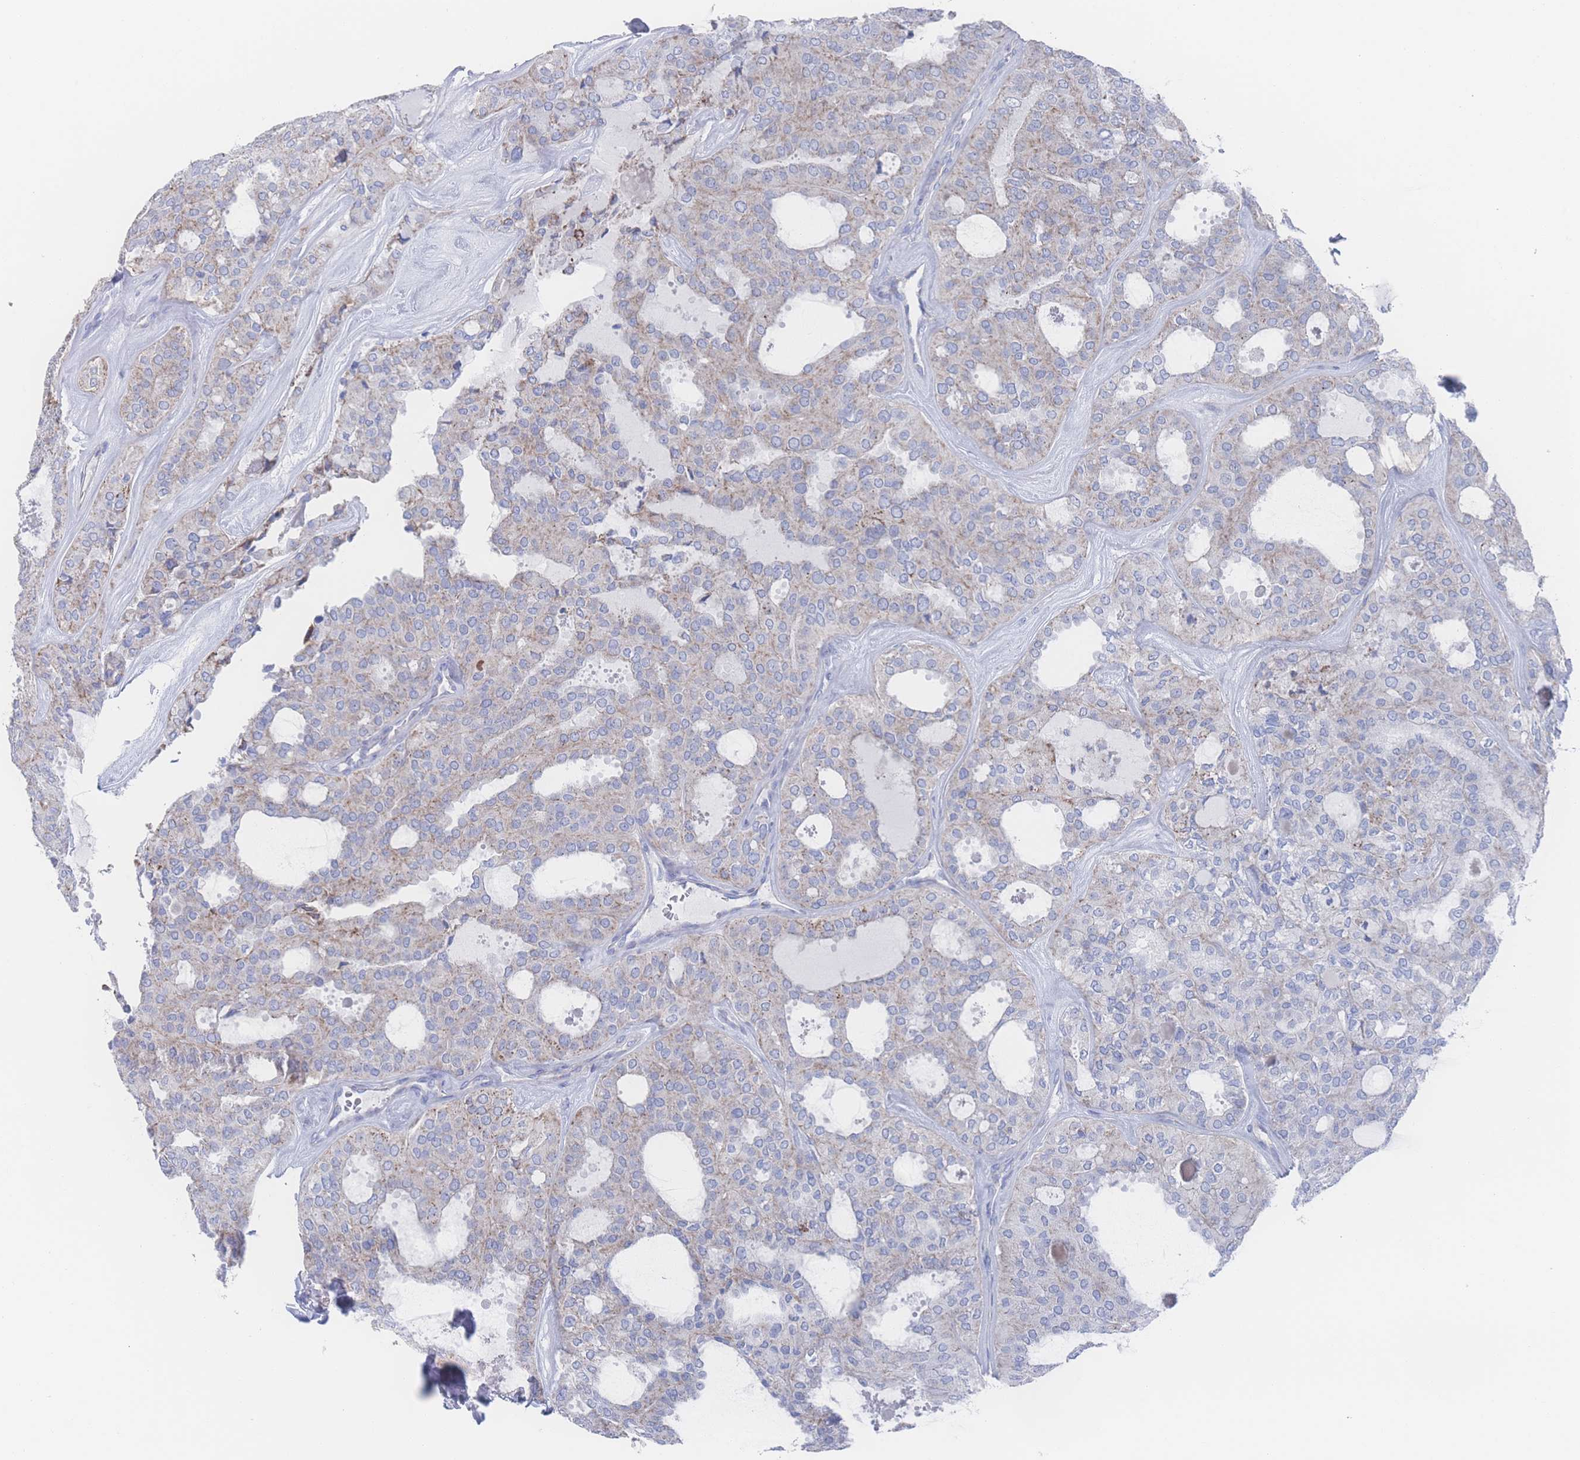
{"staining": {"intensity": "moderate", "quantity": "<25%", "location": "cytoplasmic/membranous"}, "tissue": "thyroid cancer", "cell_type": "Tumor cells", "image_type": "cancer", "snomed": [{"axis": "morphology", "description": "Follicular adenoma carcinoma, NOS"}, {"axis": "topography", "description": "Thyroid gland"}], "caption": "Immunohistochemistry (IHC) of human thyroid cancer displays low levels of moderate cytoplasmic/membranous expression in approximately <25% of tumor cells. Using DAB (3,3'-diaminobenzidine) (brown) and hematoxylin (blue) stains, captured at high magnification using brightfield microscopy.", "gene": "SNPH", "patient": {"sex": "male", "age": 75}}